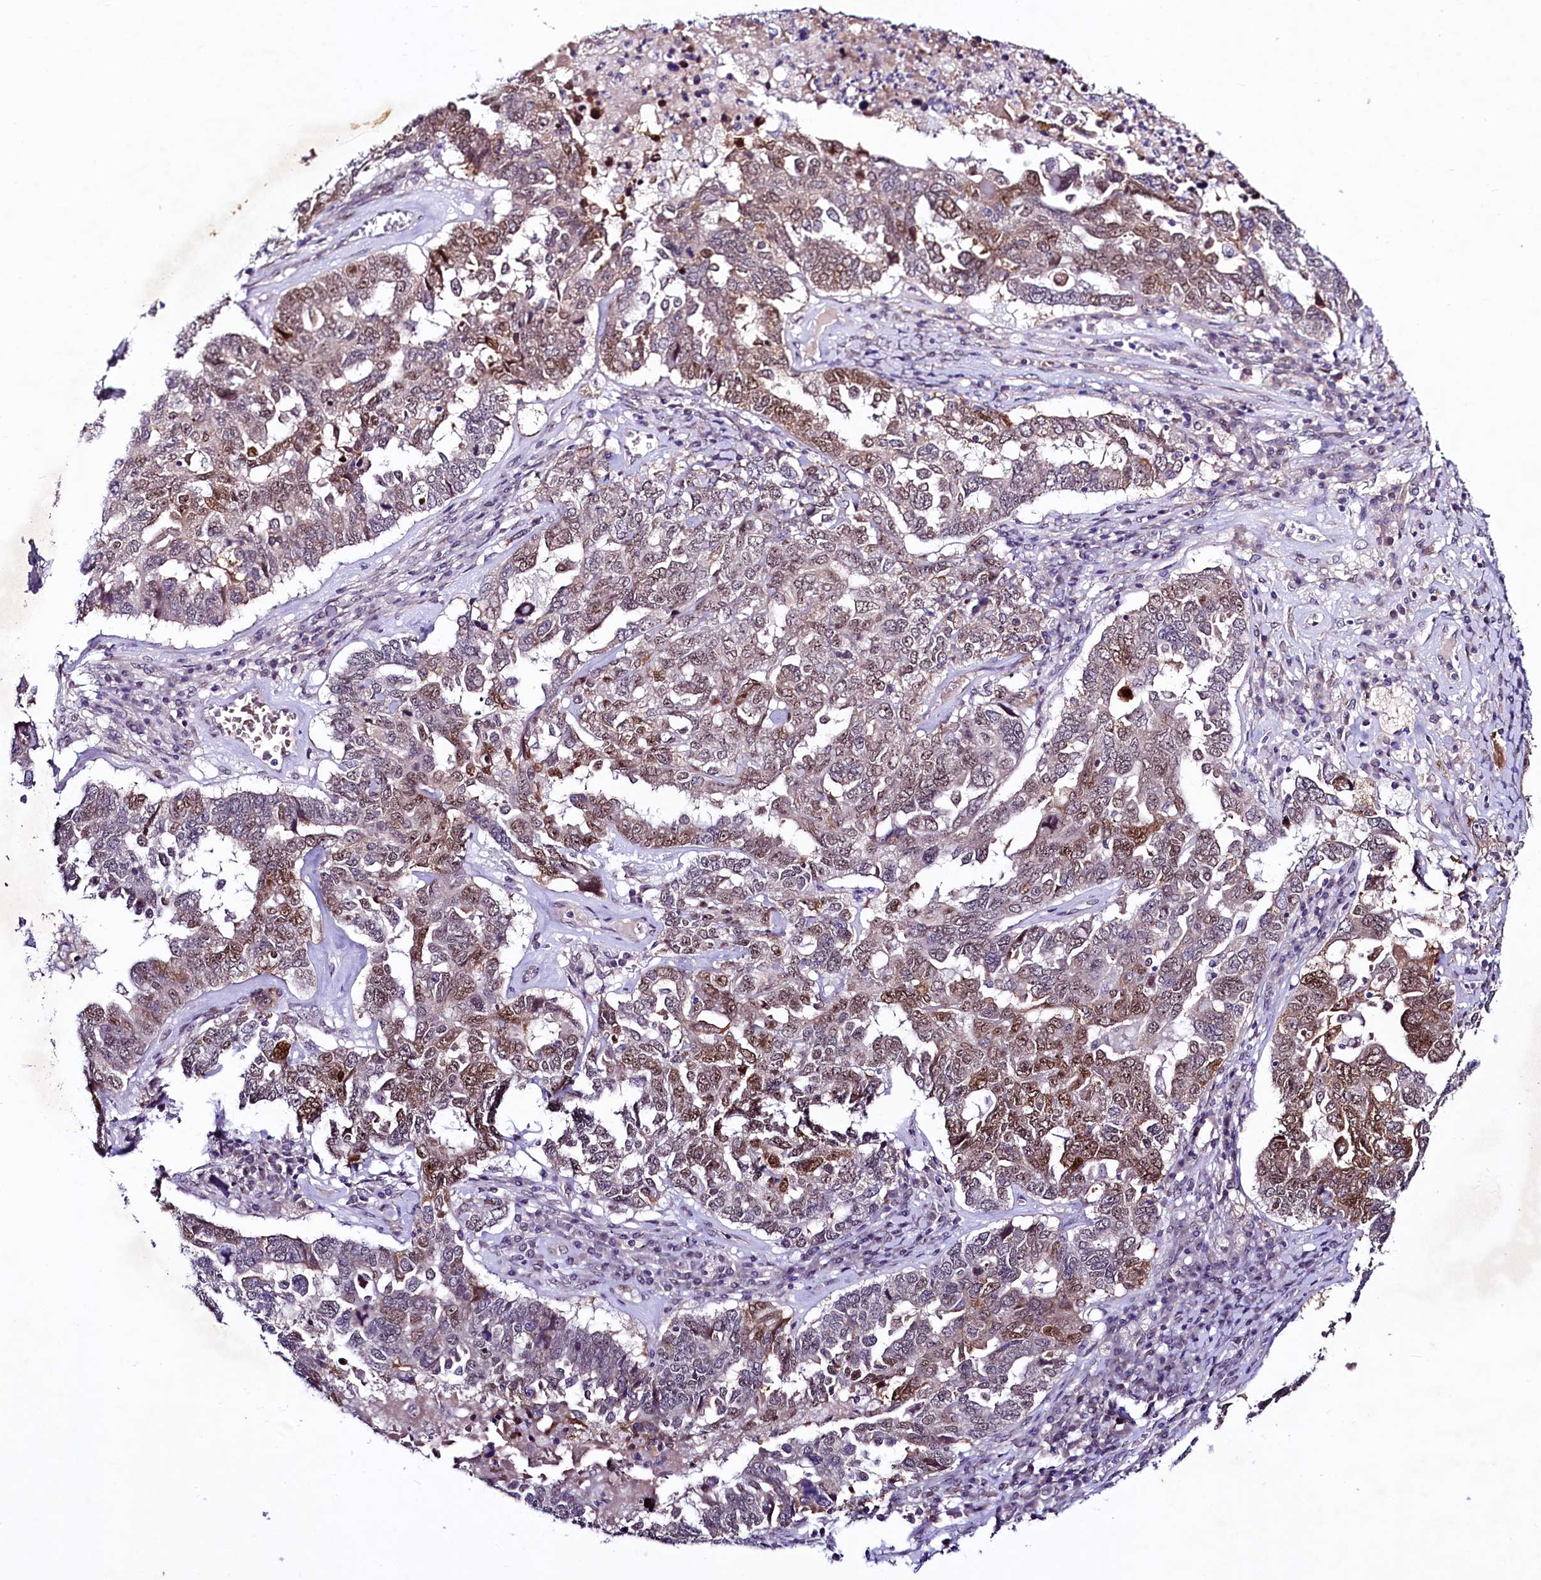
{"staining": {"intensity": "moderate", "quantity": "25%-75%", "location": "cytoplasmic/membranous,nuclear"}, "tissue": "ovarian cancer", "cell_type": "Tumor cells", "image_type": "cancer", "snomed": [{"axis": "morphology", "description": "Carcinoma, endometroid"}, {"axis": "topography", "description": "Ovary"}], "caption": "Immunohistochemistry photomicrograph of endometroid carcinoma (ovarian) stained for a protein (brown), which exhibits medium levels of moderate cytoplasmic/membranous and nuclear positivity in about 25%-75% of tumor cells.", "gene": "LEUTX", "patient": {"sex": "female", "age": 62}}